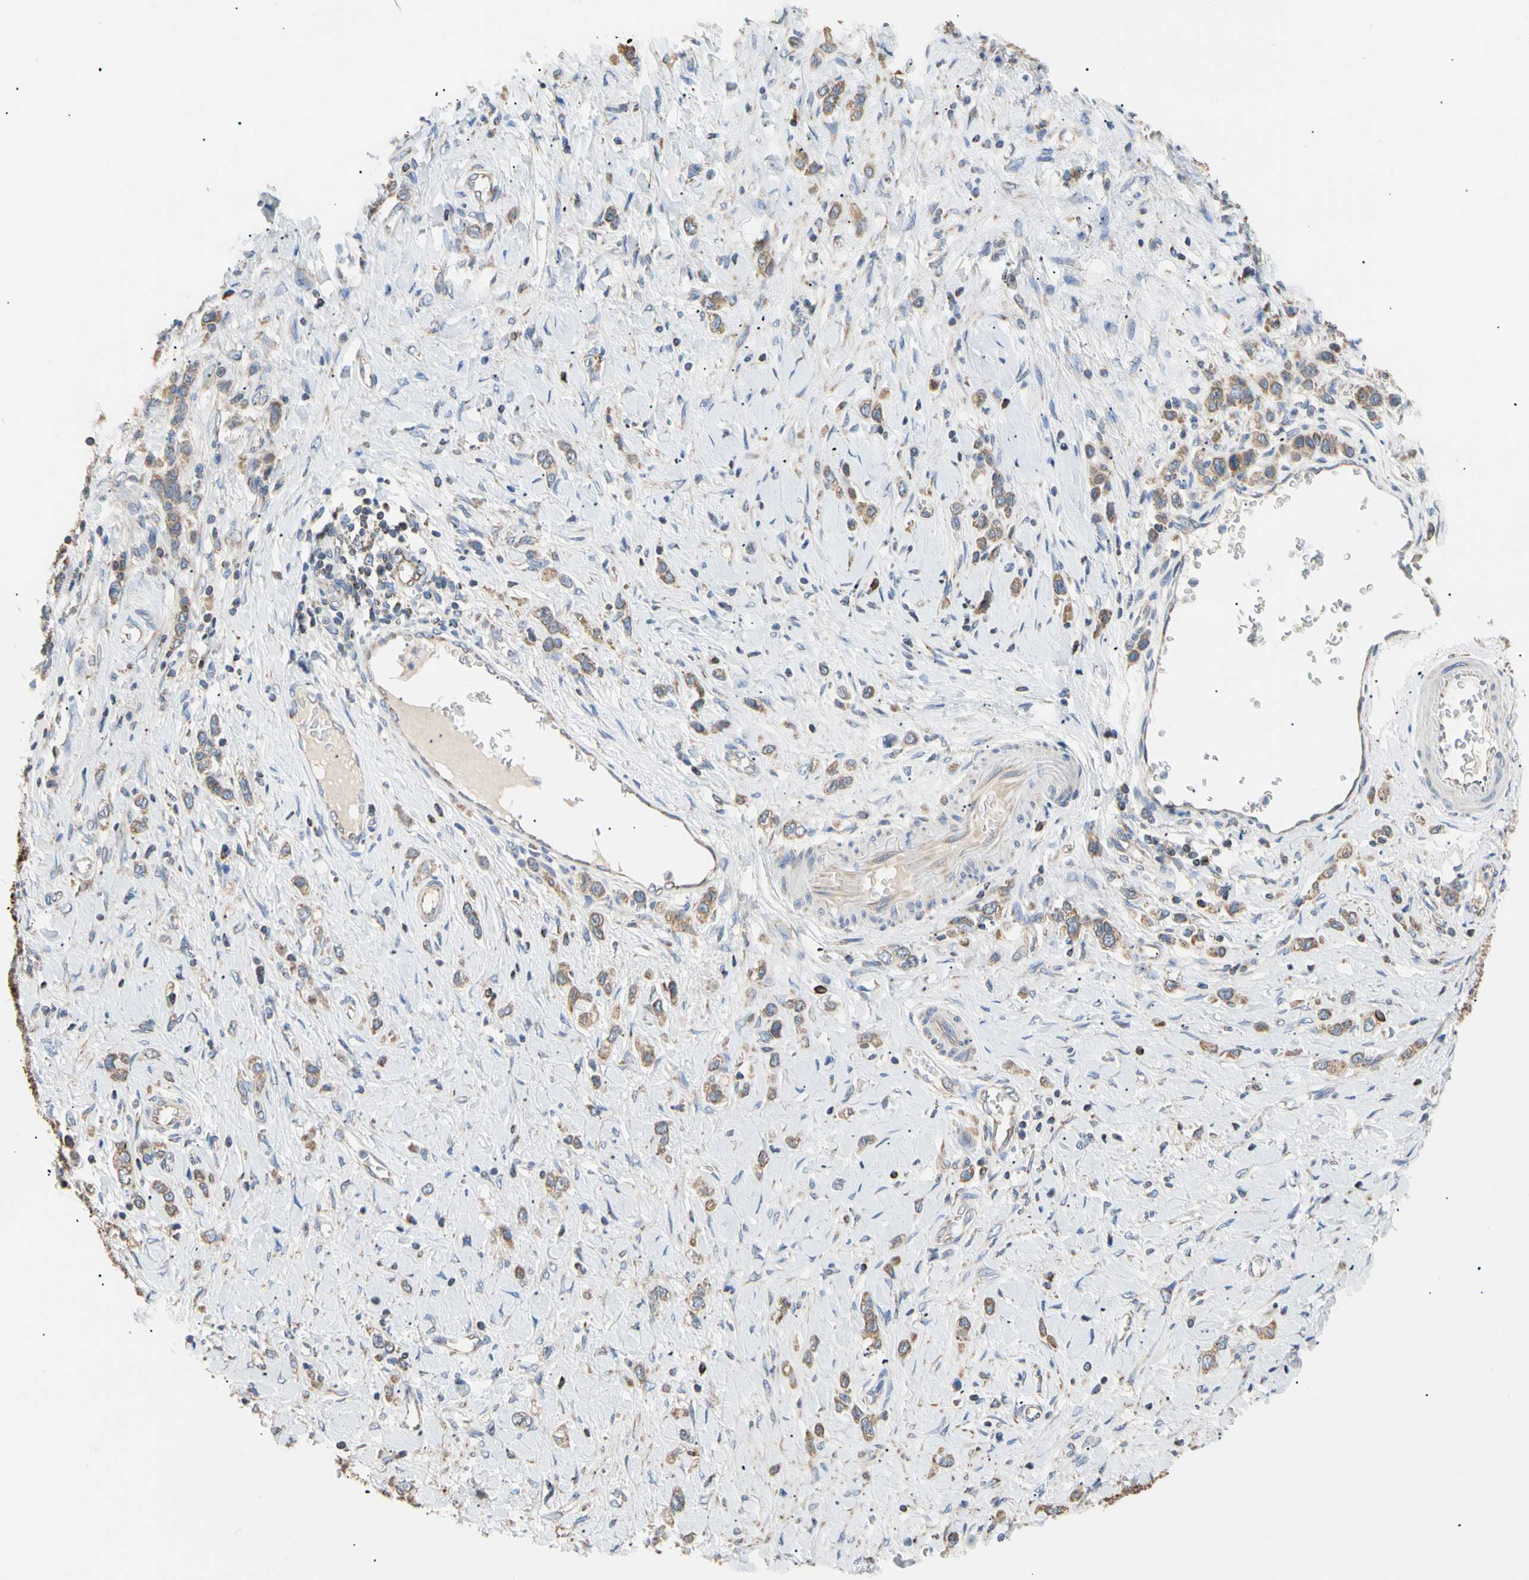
{"staining": {"intensity": "moderate", "quantity": ">75%", "location": "cytoplasmic/membranous"}, "tissue": "stomach cancer", "cell_type": "Tumor cells", "image_type": "cancer", "snomed": [{"axis": "morphology", "description": "Normal tissue, NOS"}, {"axis": "morphology", "description": "Adenocarcinoma, NOS"}, {"axis": "topography", "description": "Stomach, upper"}, {"axis": "topography", "description": "Stomach"}], "caption": "Tumor cells demonstrate moderate cytoplasmic/membranous positivity in about >75% of cells in adenocarcinoma (stomach). Nuclei are stained in blue.", "gene": "PLGRKT", "patient": {"sex": "female", "age": 65}}